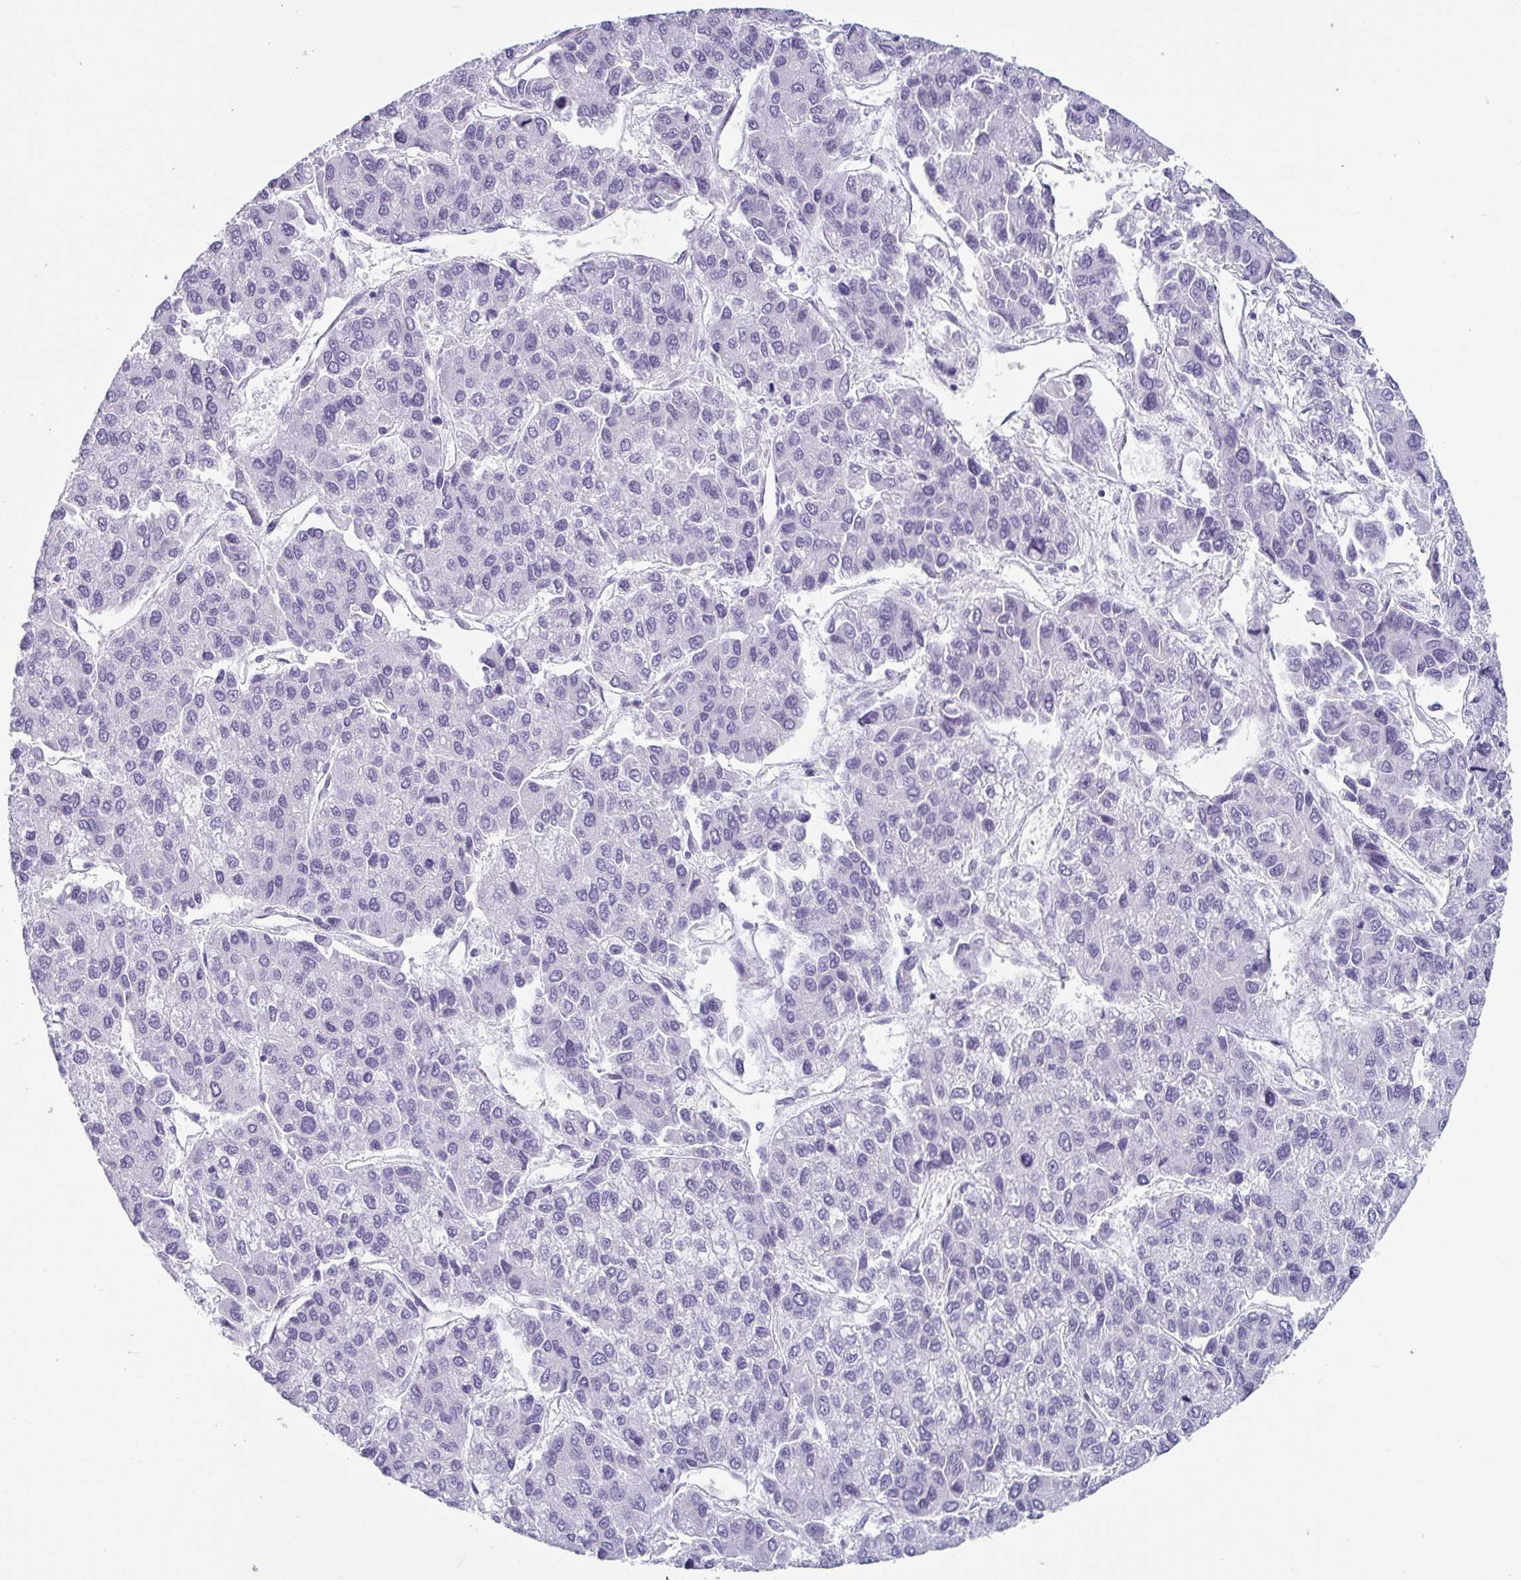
{"staining": {"intensity": "negative", "quantity": "none", "location": "none"}, "tissue": "liver cancer", "cell_type": "Tumor cells", "image_type": "cancer", "snomed": [{"axis": "morphology", "description": "Carcinoma, Hepatocellular, NOS"}, {"axis": "topography", "description": "Liver"}], "caption": "The photomicrograph exhibits no significant positivity in tumor cells of hepatocellular carcinoma (liver). Brightfield microscopy of IHC stained with DAB (3,3'-diaminobenzidine) (brown) and hematoxylin (blue), captured at high magnification.", "gene": "VSIG10L", "patient": {"sex": "female", "age": 66}}